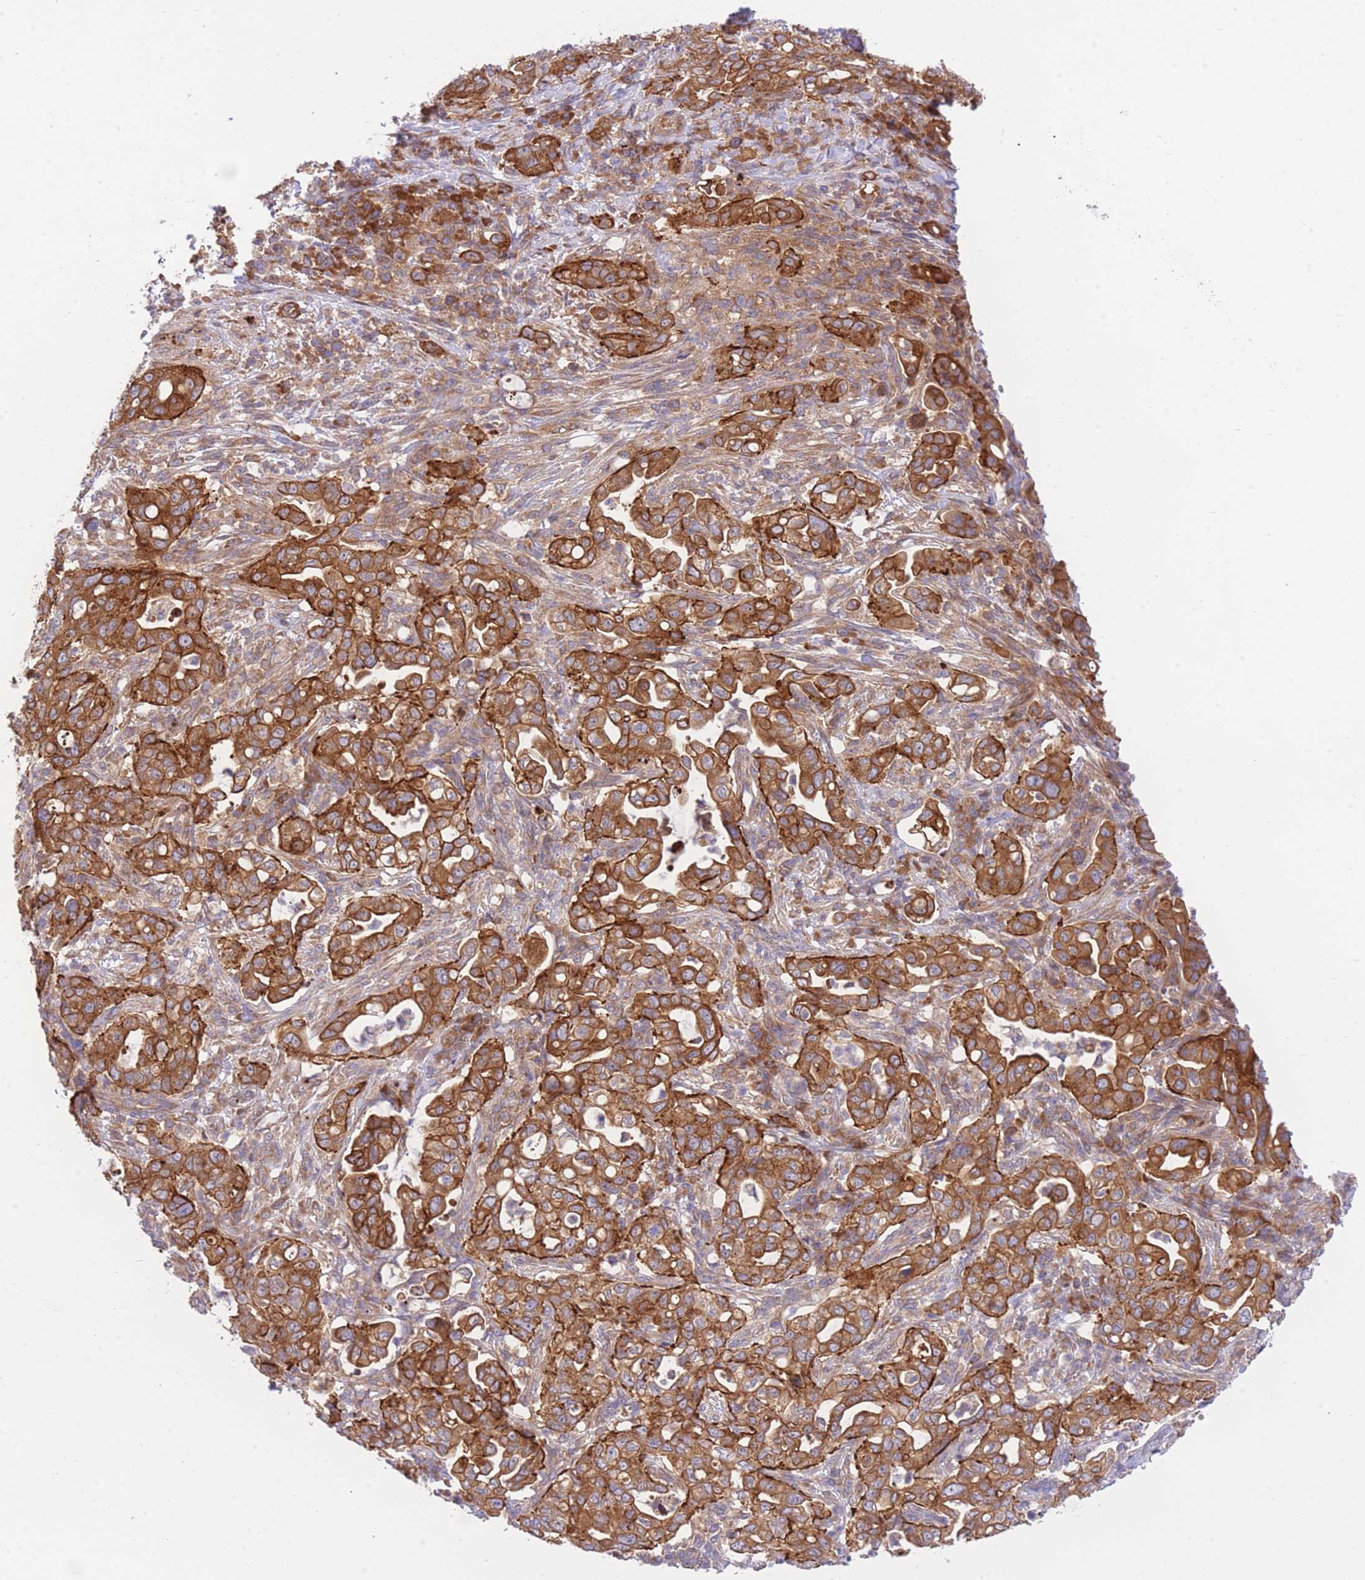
{"staining": {"intensity": "strong", "quantity": ">75%", "location": "cytoplasmic/membranous"}, "tissue": "pancreatic cancer", "cell_type": "Tumor cells", "image_type": "cancer", "snomed": [{"axis": "morphology", "description": "Normal tissue, NOS"}, {"axis": "morphology", "description": "Adenocarcinoma, NOS"}, {"axis": "topography", "description": "Lymph node"}, {"axis": "topography", "description": "Pancreas"}], "caption": "Strong cytoplasmic/membranous expression is present in approximately >75% of tumor cells in pancreatic cancer.", "gene": "EIF2B2", "patient": {"sex": "female", "age": 67}}